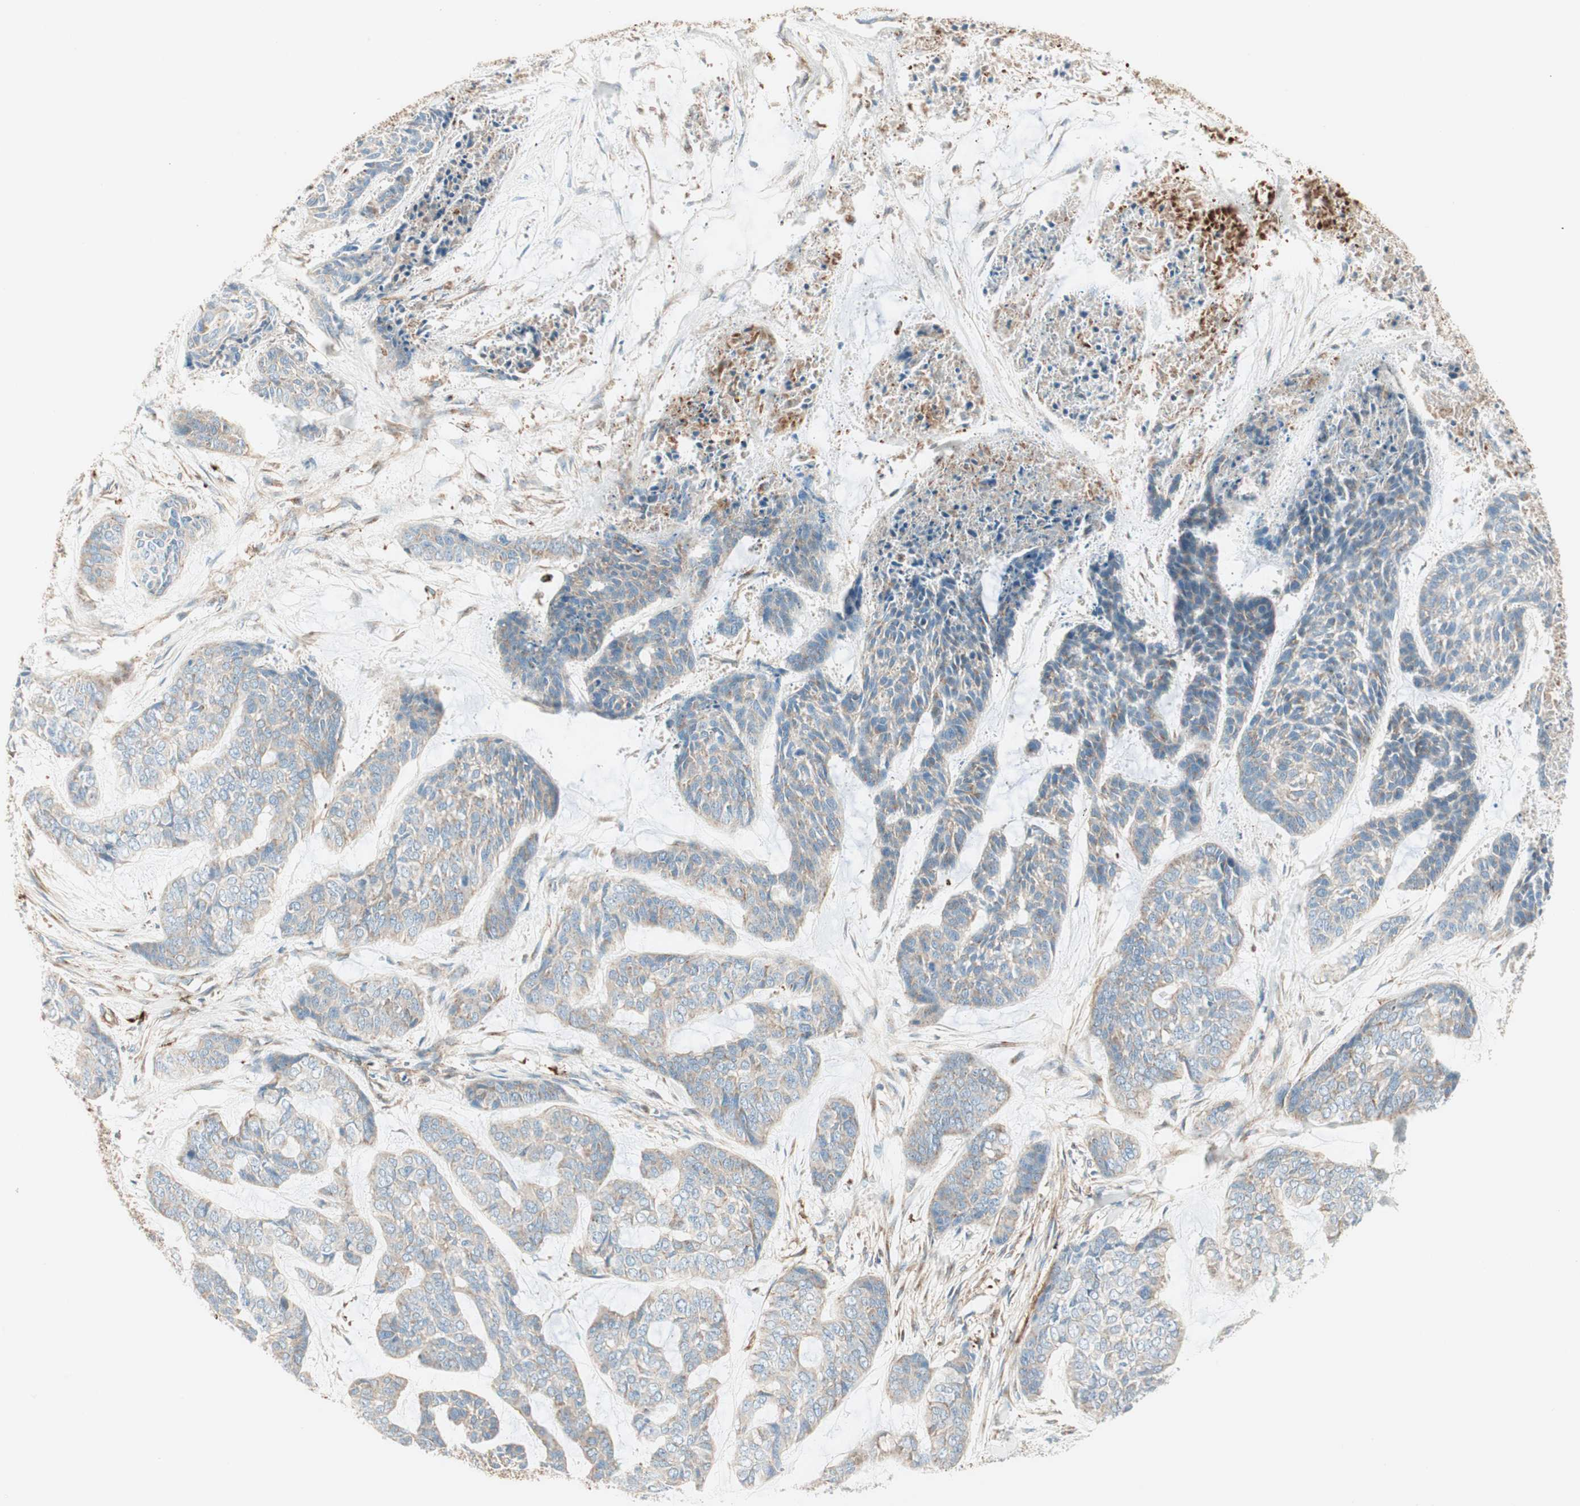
{"staining": {"intensity": "negative", "quantity": "none", "location": "none"}, "tissue": "skin cancer", "cell_type": "Tumor cells", "image_type": "cancer", "snomed": [{"axis": "morphology", "description": "Basal cell carcinoma"}, {"axis": "topography", "description": "Skin"}], "caption": "IHC micrograph of neoplastic tissue: human basal cell carcinoma (skin) stained with DAB (3,3'-diaminobenzidine) reveals no significant protein expression in tumor cells.", "gene": "ATP6V1G1", "patient": {"sex": "female", "age": 64}}